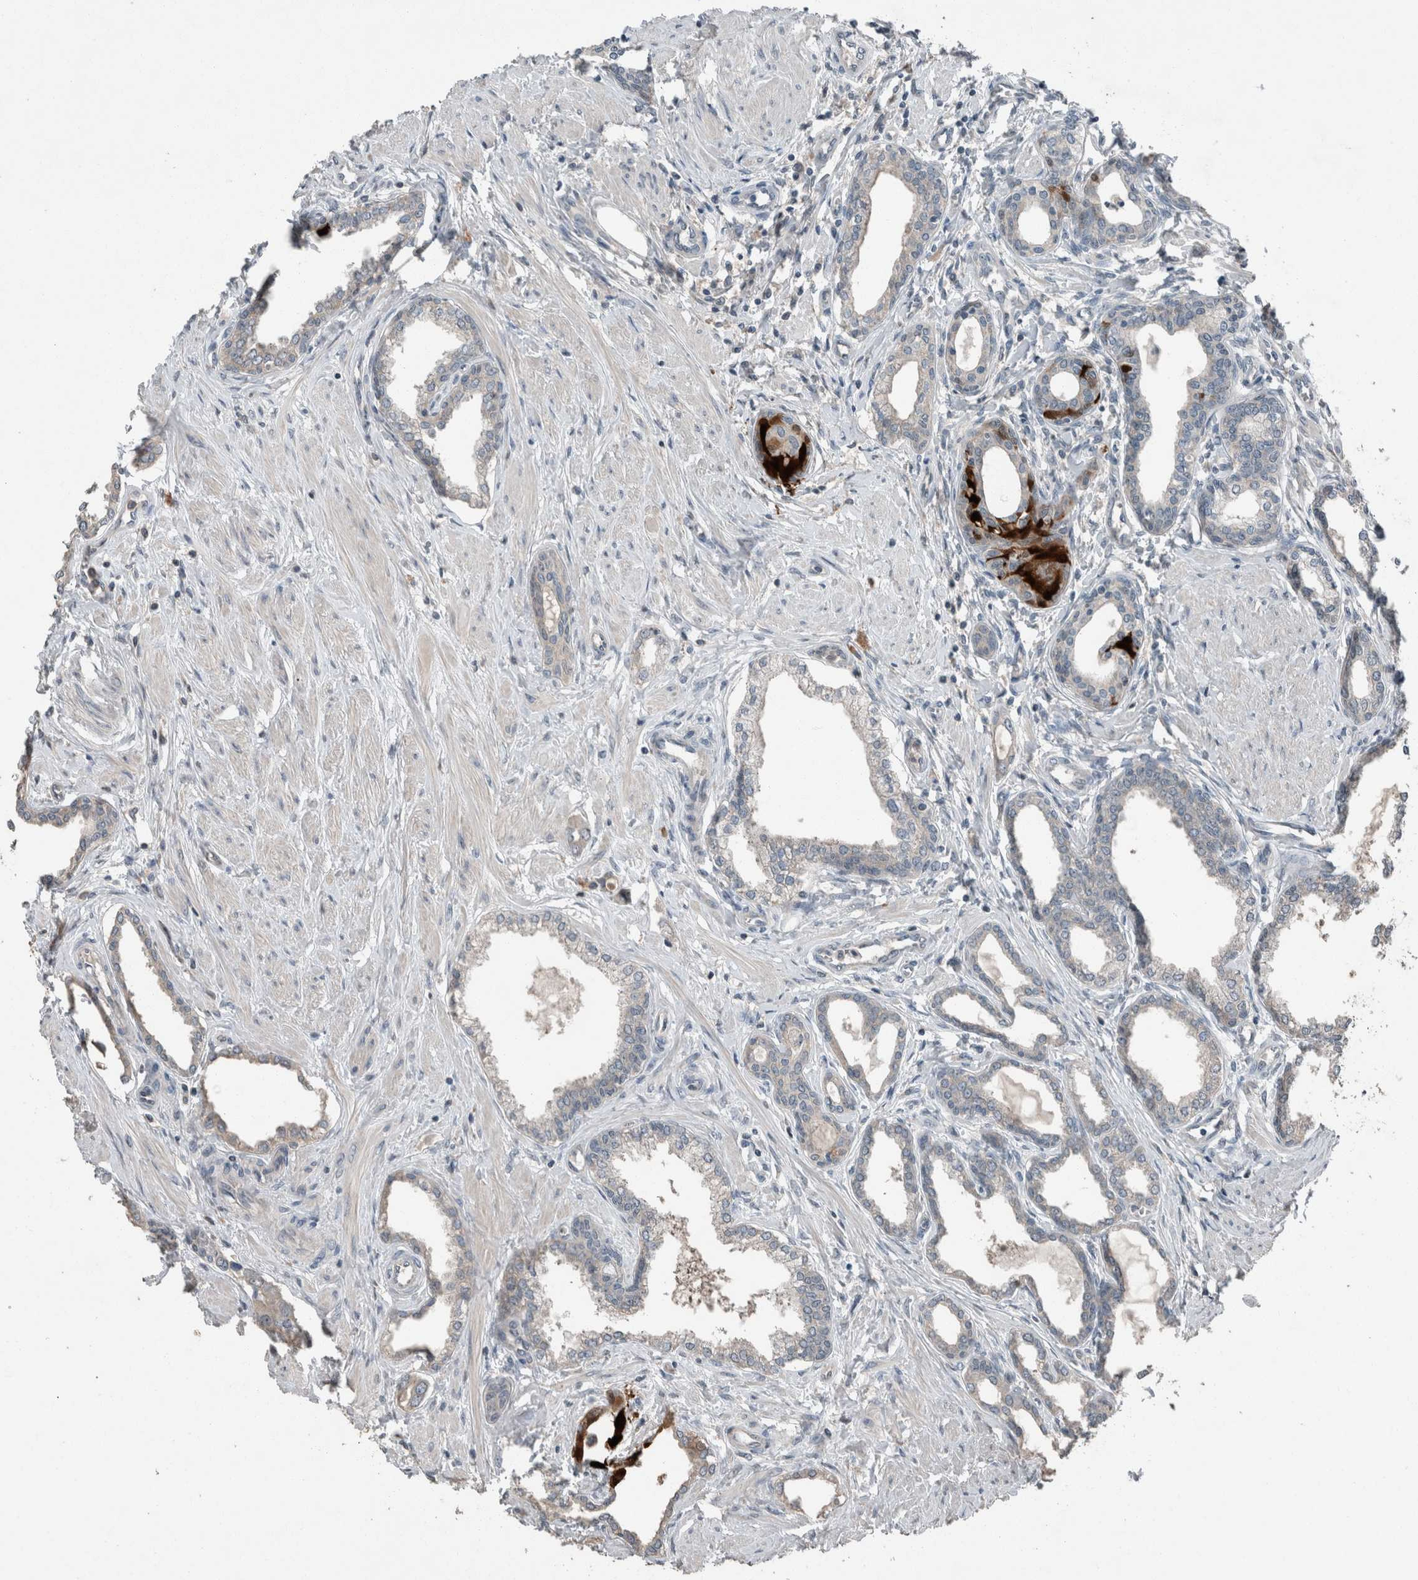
{"staining": {"intensity": "strong", "quantity": "<25%", "location": "cytoplasmic/membranous"}, "tissue": "prostate cancer", "cell_type": "Tumor cells", "image_type": "cancer", "snomed": [{"axis": "morphology", "description": "Adenocarcinoma, High grade"}, {"axis": "topography", "description": "Prostate"}], "caption": "About <25% of tumor cells in human adenocarcinoma (high-grade) (prostate) exhibit strong cytoplasmic/membranous protein staining as visualized by brown immunohistochemical staining.", "gene": "KNTC1", "patient": {"sex": "male", "age": 52}}